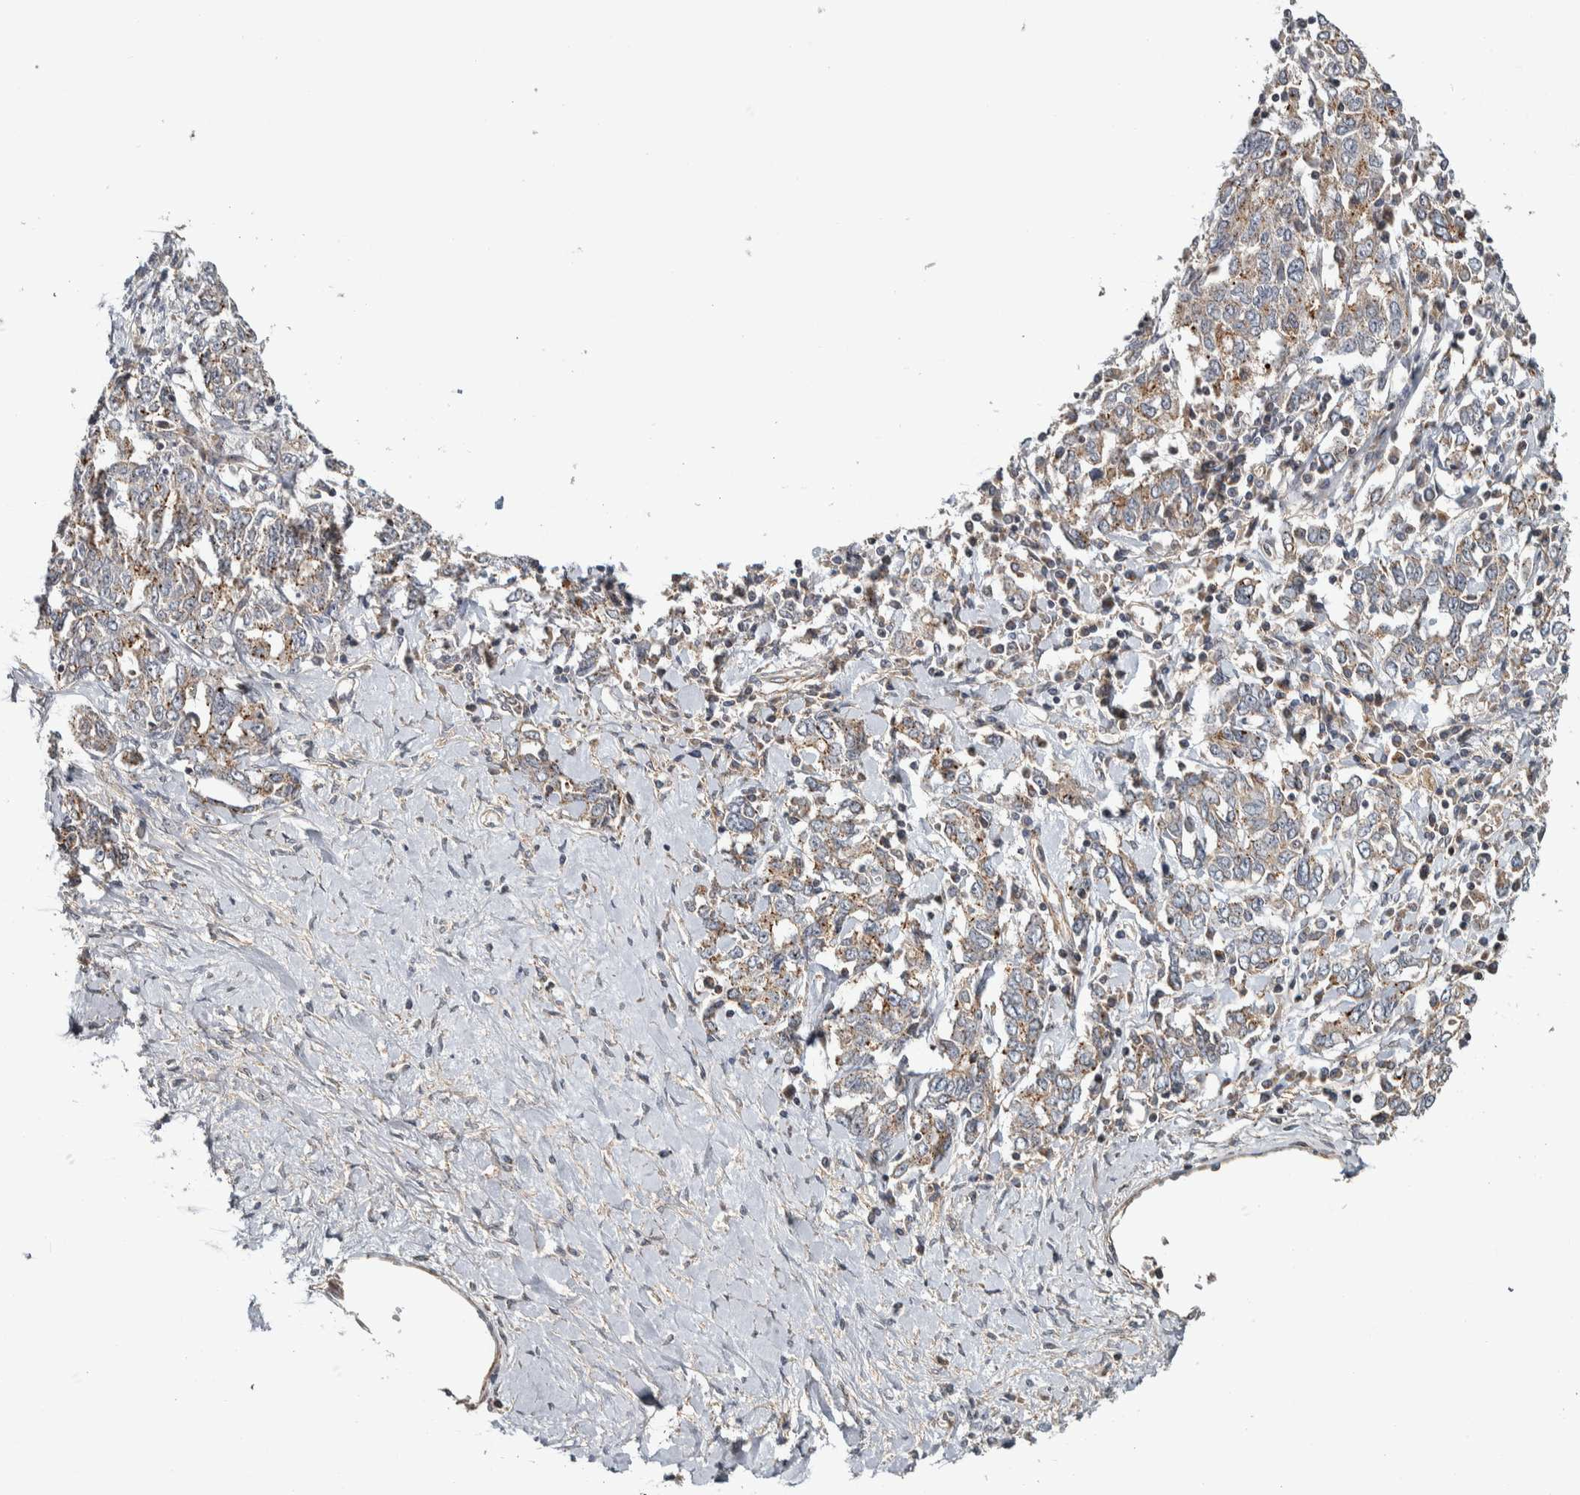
{"staining": {"intensity": "weak", "quantity": "25%-75%", "location": "cytoplasmic/membranous"}, "tissue": "ovarian cancer", "cell_type": "Tumor cells", "image_type": "cancer", "snomed": [{"axis": "morphology", "description": "Carcinoma, endometroid"}, {"axis": "topography", "description": "Ovary"}], "caption": "Approximately 25%-75% of tumor cells in human endometroid carcinoma (ovarian) reveal weak cytoplasmic/membranous protein staining as visualized by brown immunohistochemical staining.", "gene": "TBC1D31", "patient": {"sex": "female", "age": 62}}